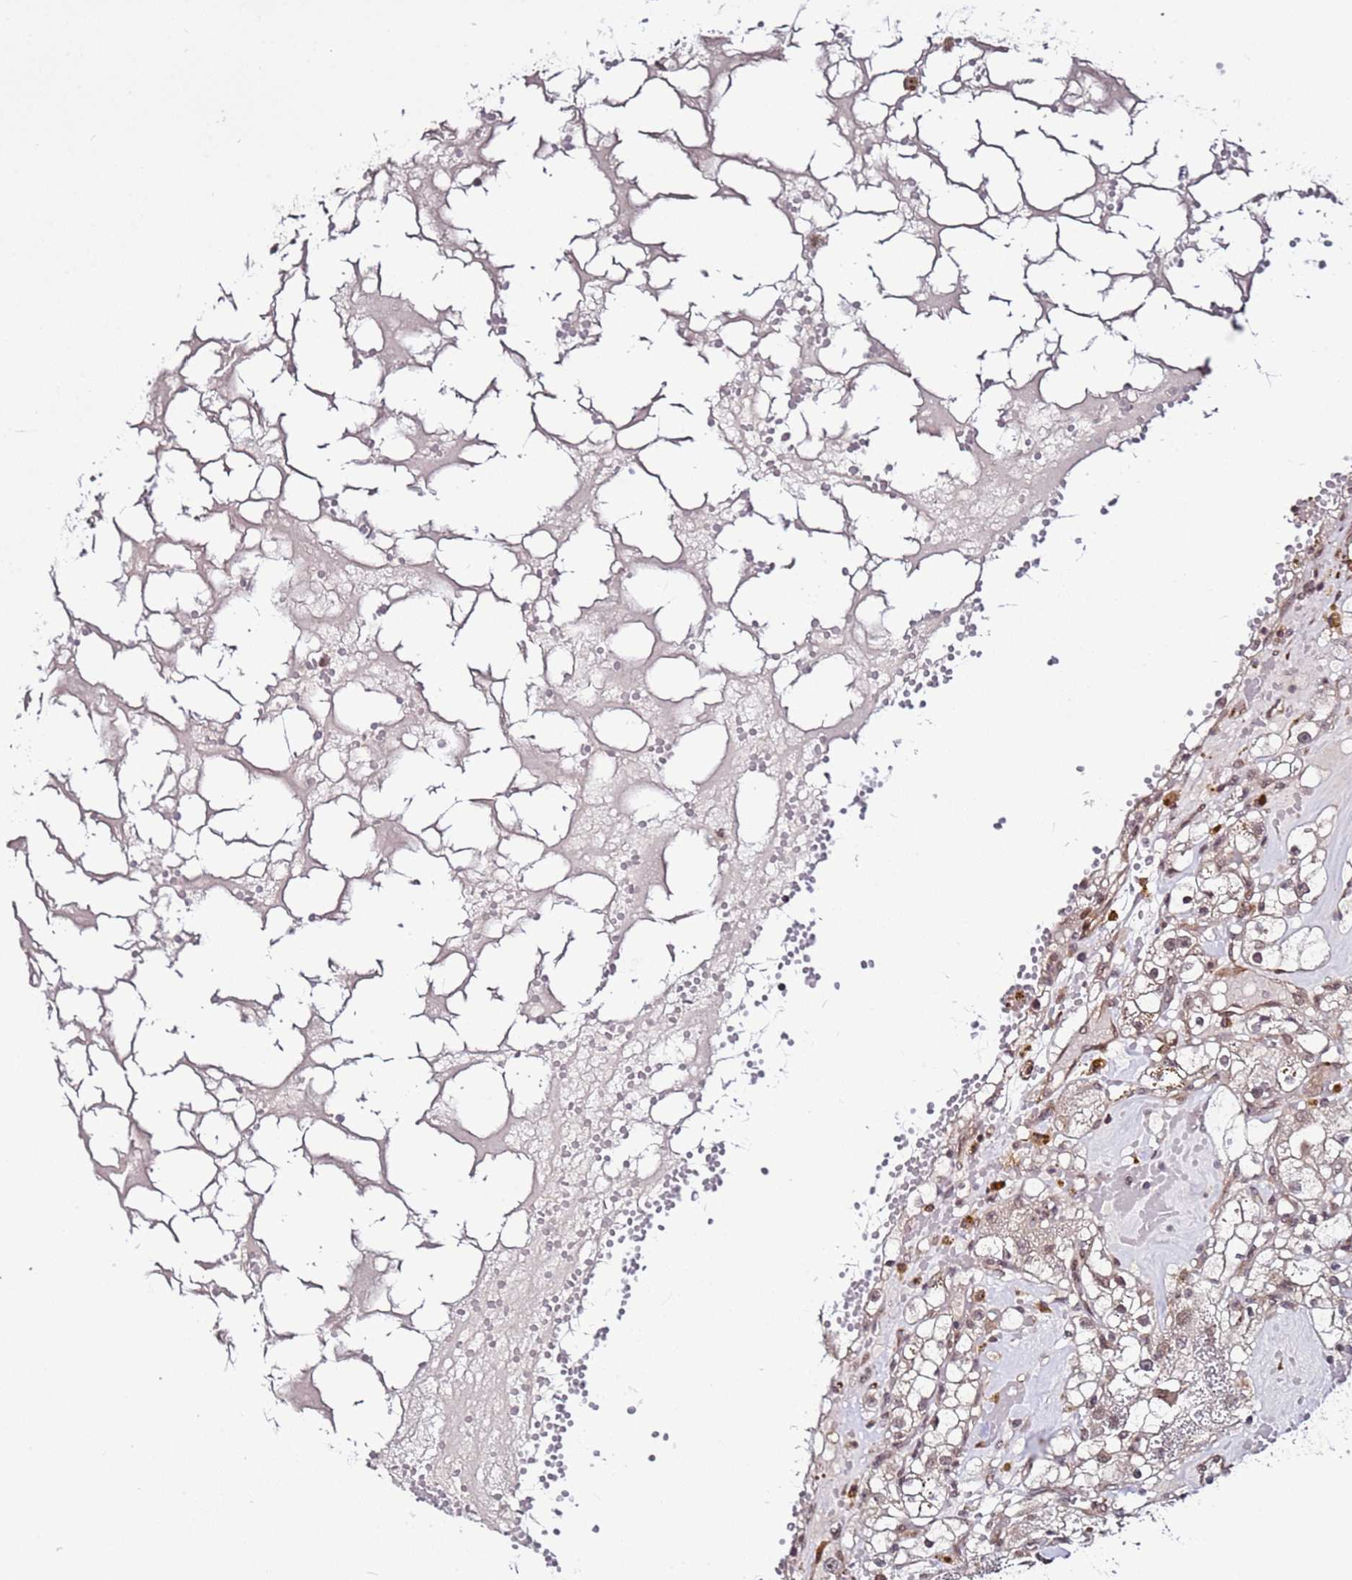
{"staining": {"intensity": "weak", "quantity": "<25%", "location": "nuclear"}, "tissue": "renal cancer", "cell_type": "Tumor cells", "image_type": "cancer", "snomed": [{"axis": "morphology", "description": "Adenocarcinoma, NOS"}, {"axis": "topography", "description": "Kidney"}], "caption": "A micrograph of human renal cancer is negative for staining in tumor cells. (DAB IHC visualized using brightfield microscopy, high magnification).", "gene": "POLR2D", "patient": {"sex": "male", "age": 56}}